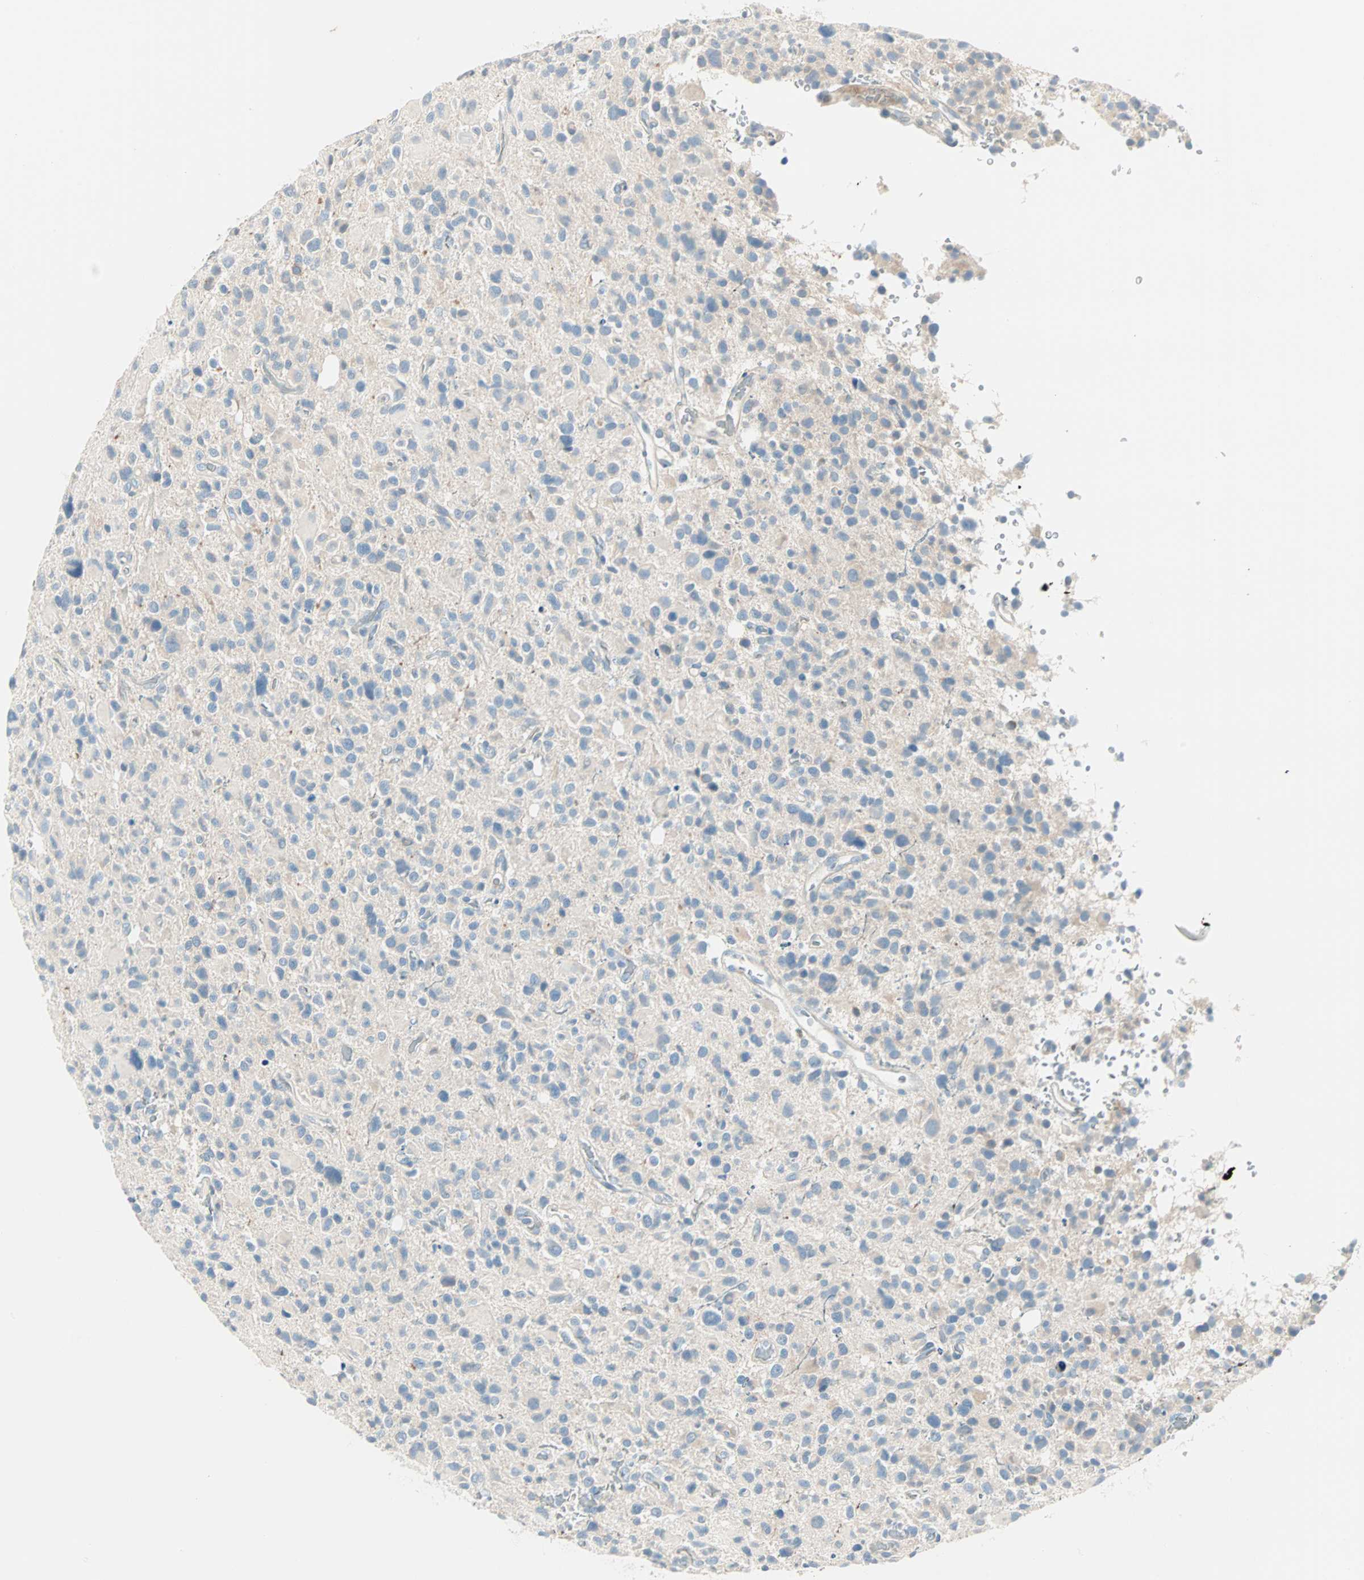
{"staining": {"intensity": "negative", "quantity": "none", "location": "none"}, "tissue": "glioma", "cell_type": "Tumor cells", "image_type": "cancer", "snomed": [{"axis": "morphology", "description": "Glioma, malignant, High grade"}, {"axis": "topography", "description": "Brain"}], "caption": "High power microscopy image of an immunohistochemistry histopathology image of glioma, revealing no significant expression in tumor cells.", "gene": "SULT1C2", "patient": {"sex": "male", "age": 48}}